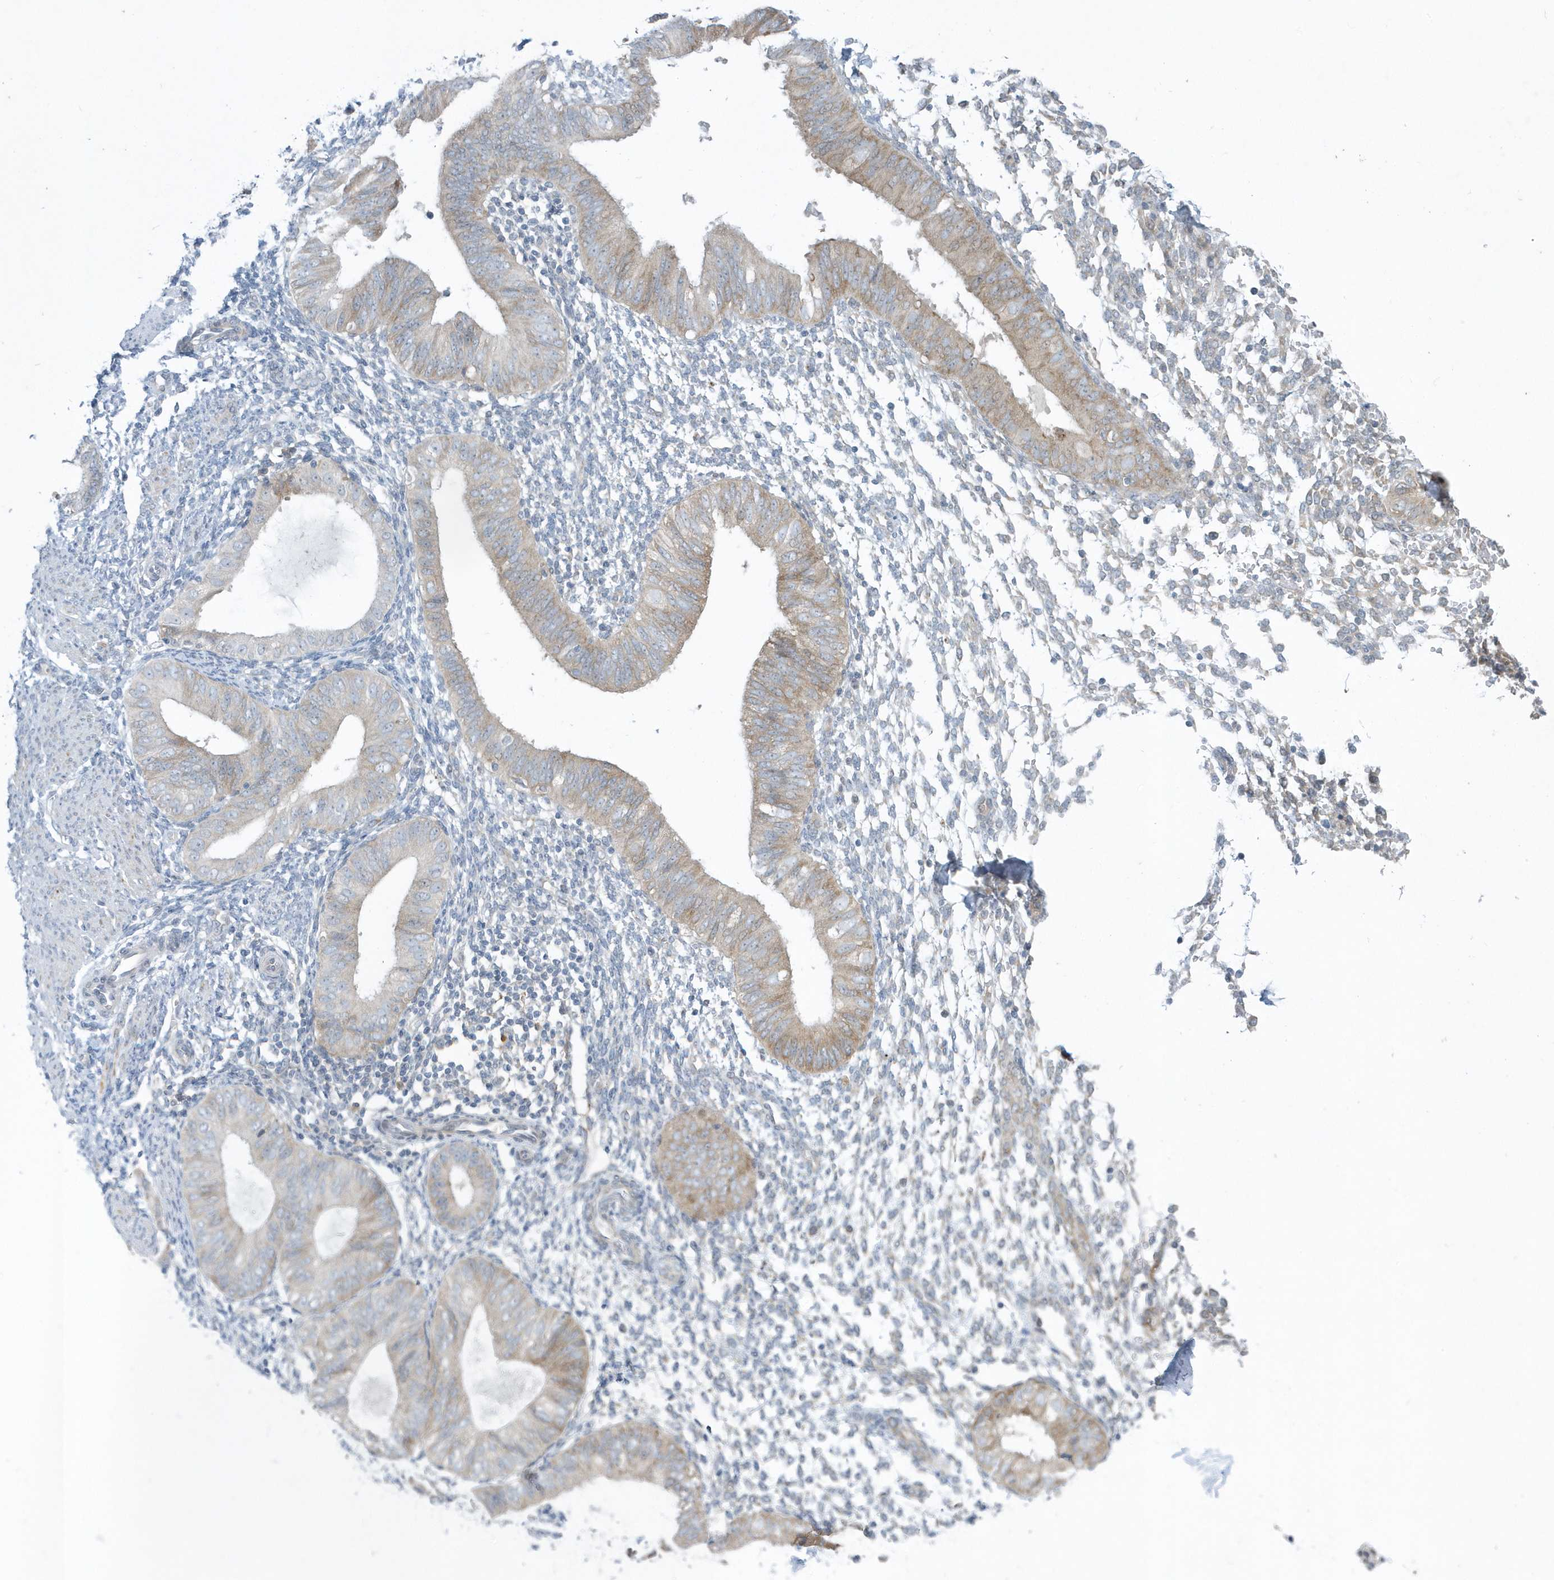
{"staining": {"intensity": "negative", "quantity": "none", "location": "none"}, "tissue": "endometrium", "cell_type": "Cells in endometrial stroma", "image_type": "normal", "snomed": [{"axis": "morphology", "description": "Normal tissue, NOS"}, {"axis": "topography", "description": "Uterus"}, {"axis": "topography", "description": "Endometrium"}], "caption": "A high-resolution image shows IHC staining of benign endometrium, which demonstrates no significant positivity in cells in endometrial stroma. (DAB immunohistochemistry, high magnification).", "gene": "SCN3A", "patient": {"sex": "female", "age": 48}}